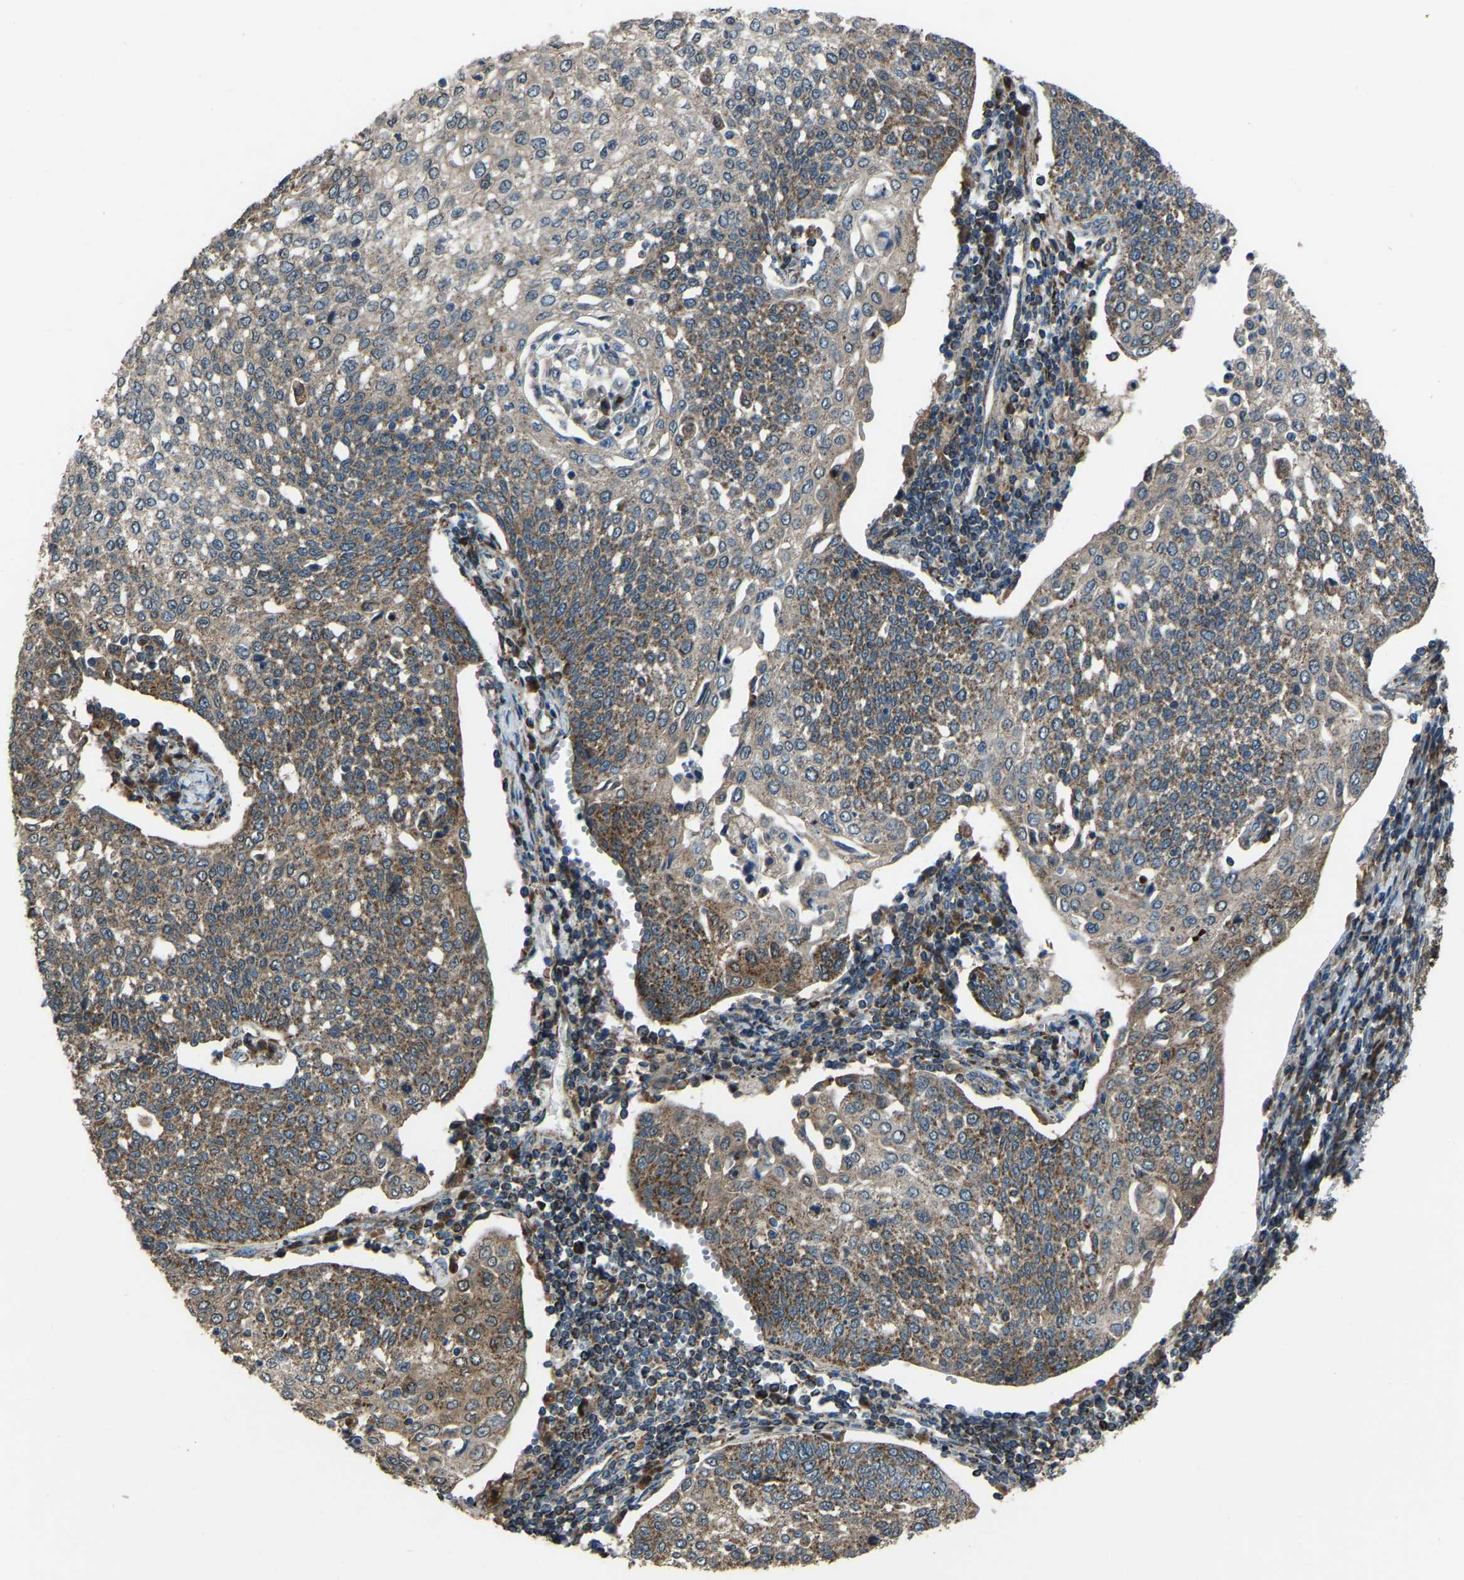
{"staining": {"intensity": "moderate", "quantity": "25%-75%", "location": "cytoplasmic/membranous"}, "tissue": "cervical cancer", "cell_type": "Tumor cells", "image_type": "cancer", "snomed": [{"axis": "morphology", "description": "Squamous cell carcinoma, NOS"}, {"axis": "topography", "description": "Cervix"}], "caption": "A high-resolution photomicrograph shows IHC staining of squamous cell carcinoma (cervical), which exhibits moderate cytoplasmic/membranous staining in approximately 25%-75% of tumor cells. The staining was performed using DAB (3,3'-diaminobenzidine) to visualize the protein expression in brown, while the nuclei were stained in blue with hematoxylin (Magnification: 20x).", "gene": "AKR1A1", "patient": {"sex": "female", "age": 34}}